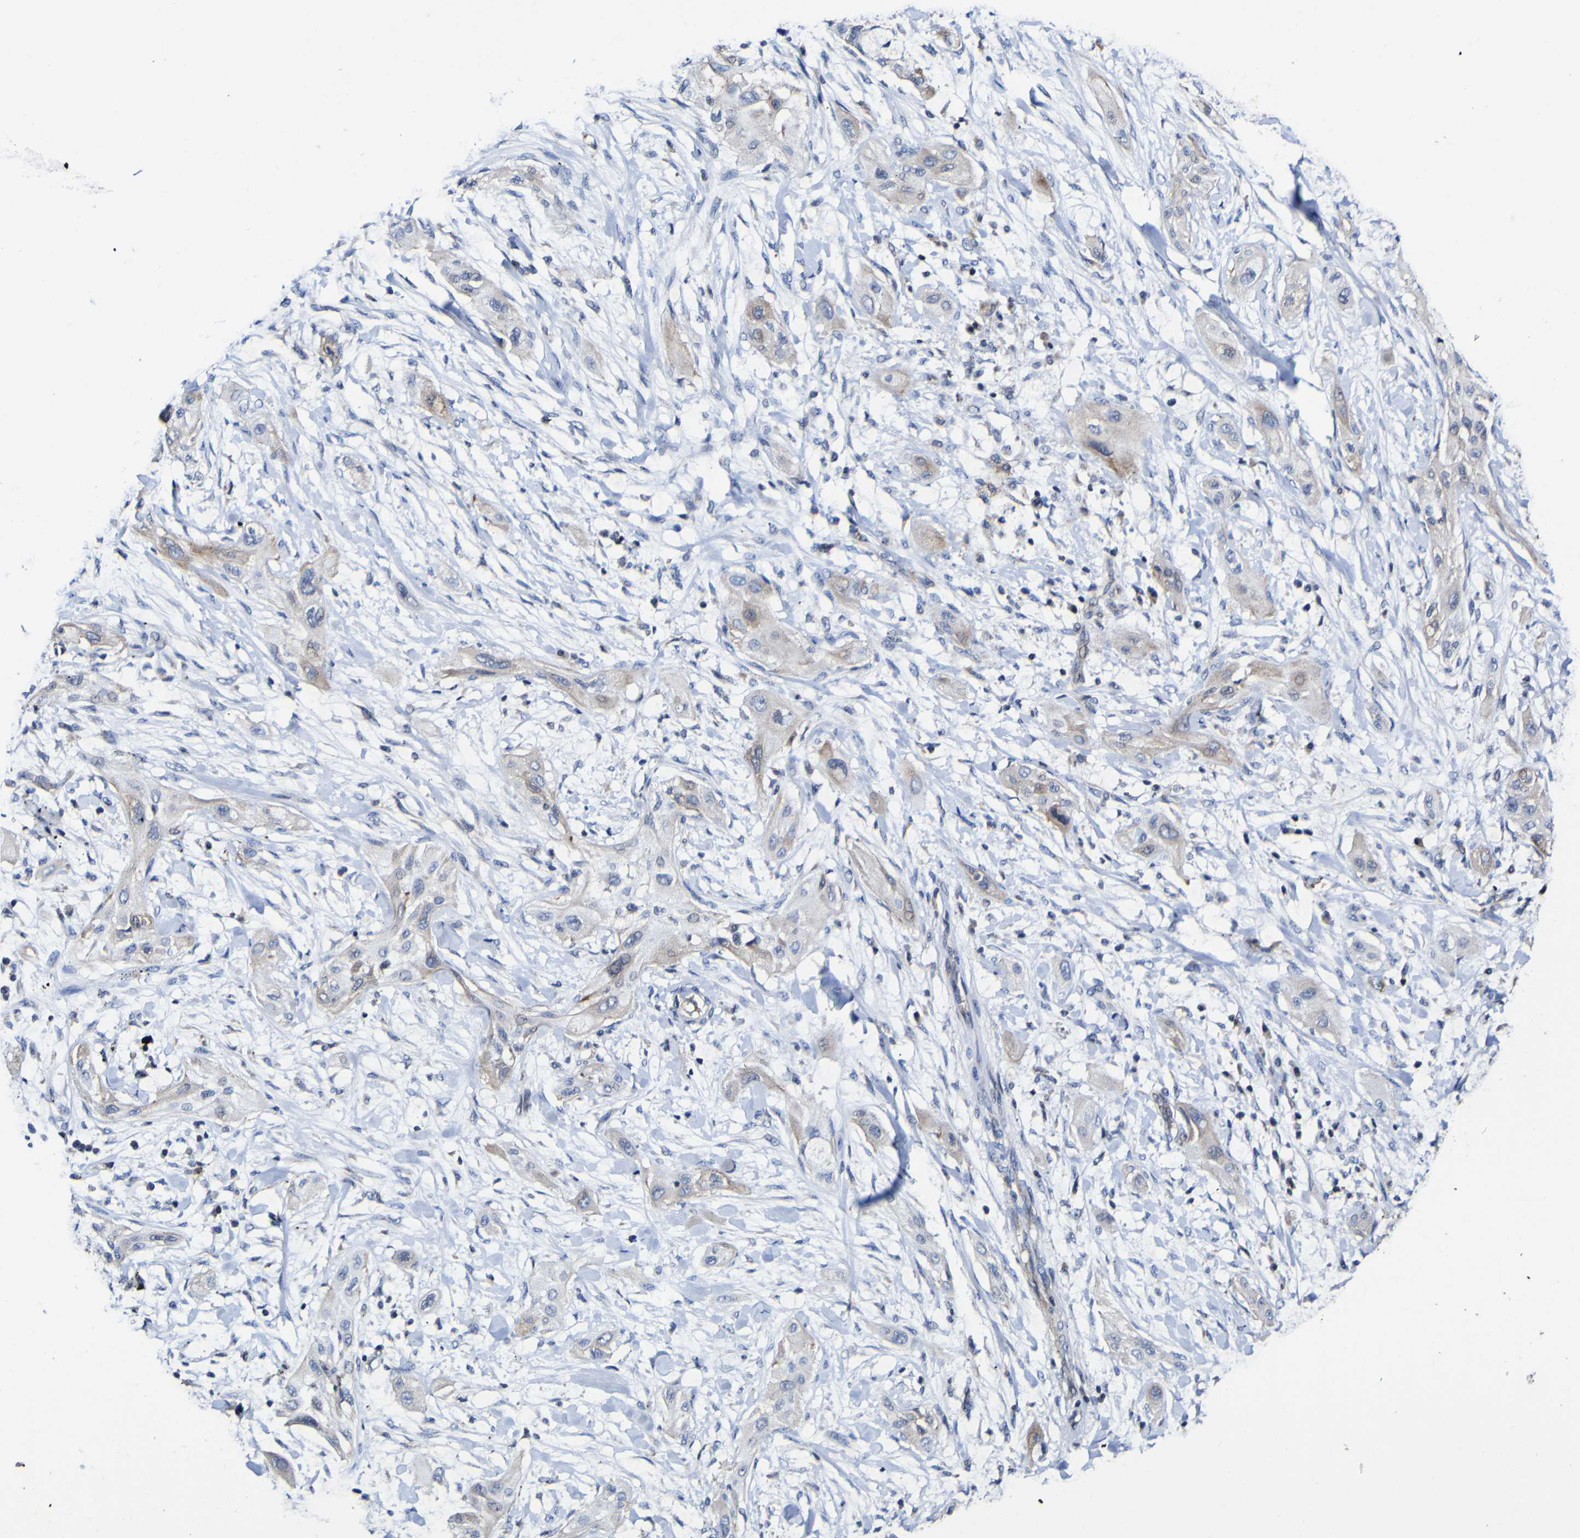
{"staining": {"intensity": "weak", "quantity": "25%-75%", "location": "cytoplasmic/membranous"}, "tissue": "lung cancer", "cell_type": "Tumor cells", "image_type": "cancer", "snomed": [{"axis": "morphology", "description": "Squamous cell carcinoma, NOS"}, {"axis": "topography", "description": "Lung"}], "caption": "A histopathology image of human lung cancer (squamous cell carcinoma) stained for a protein demonstrates weak cytoplasmic/membranous brown staining in tumor cells.", "gene": "CCDC90B", "patient": {"sex": "female", "age": 47}}